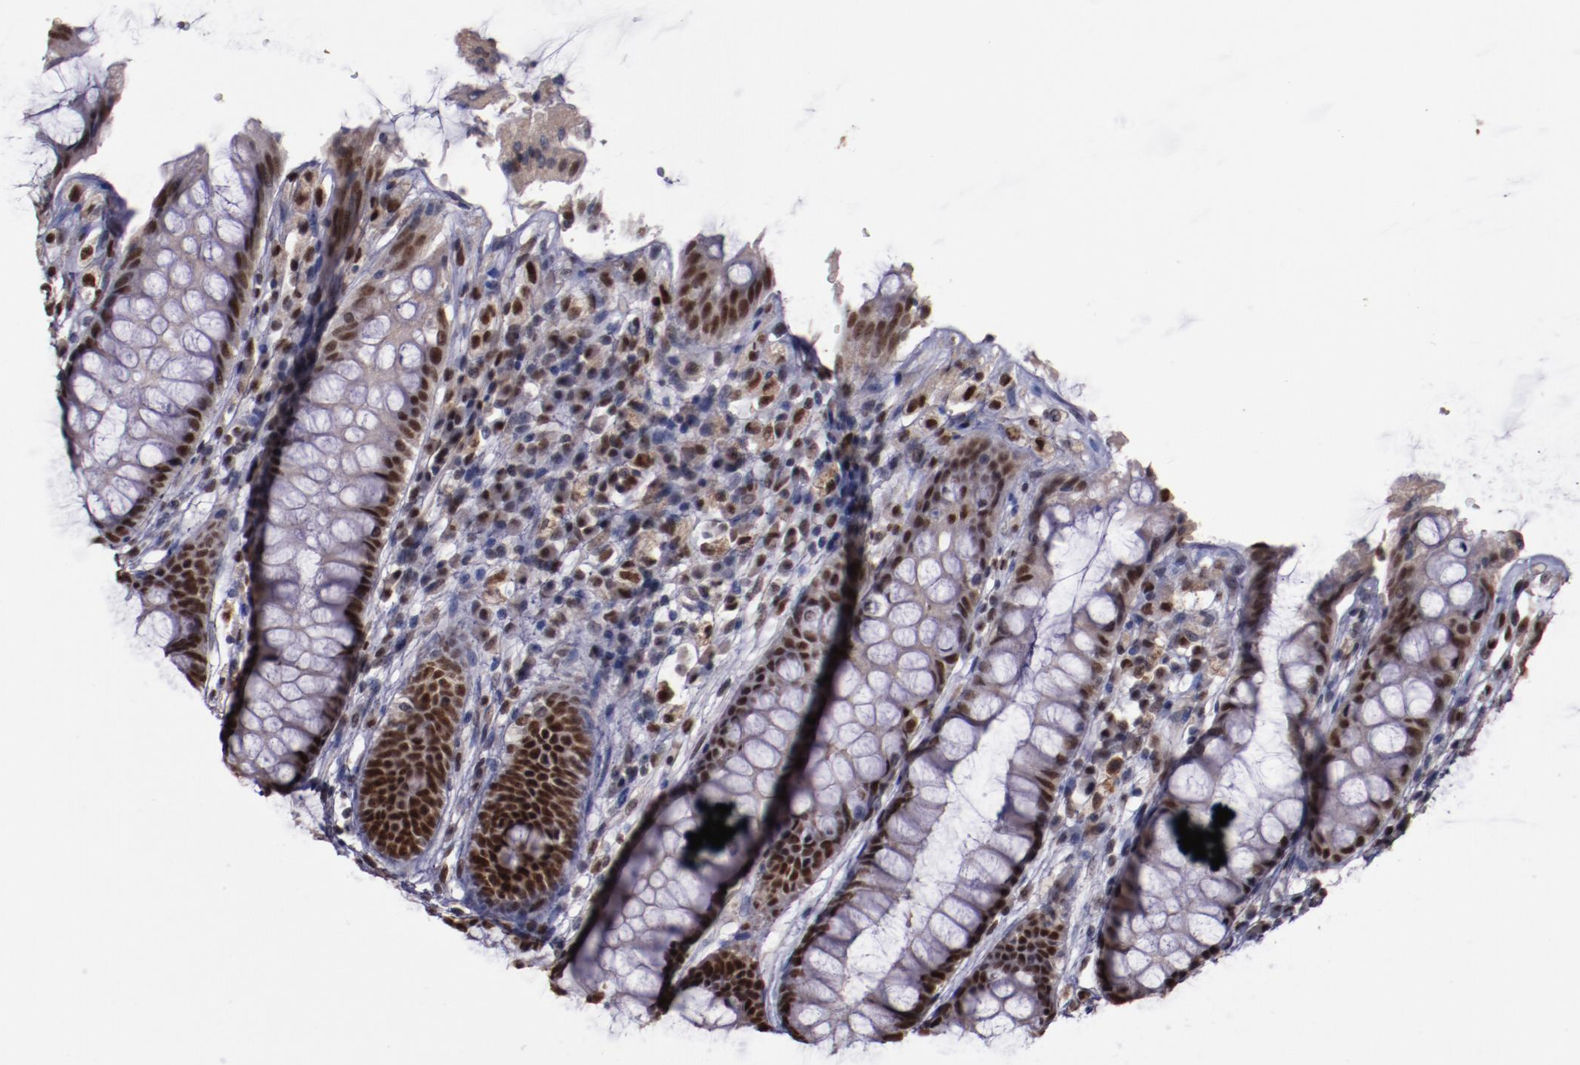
{"staining": {"intensity": "strong", "quantity": ">75%", "location": "nuclear"}, "tissue": "rectum", "cell_type": "Glandular cells", "image_type": "normal", "snomed": [{"axis": "morphology", "description": "Normal tissue, NOS"}, {"axis": "topography", "description": "Rectum"}], "caption": "Rectum stained with DAB immunohistochemistry (IHC) exhibits high levels of strong nuclear expression in approximately >75% of glandular cells. (Stains: DAB in brown, nuclei in blue, Microscopy: brightfield microscopy at high magnification).", "gene": "CHEK2", "patient": {"sex": "female", "age": 46}}